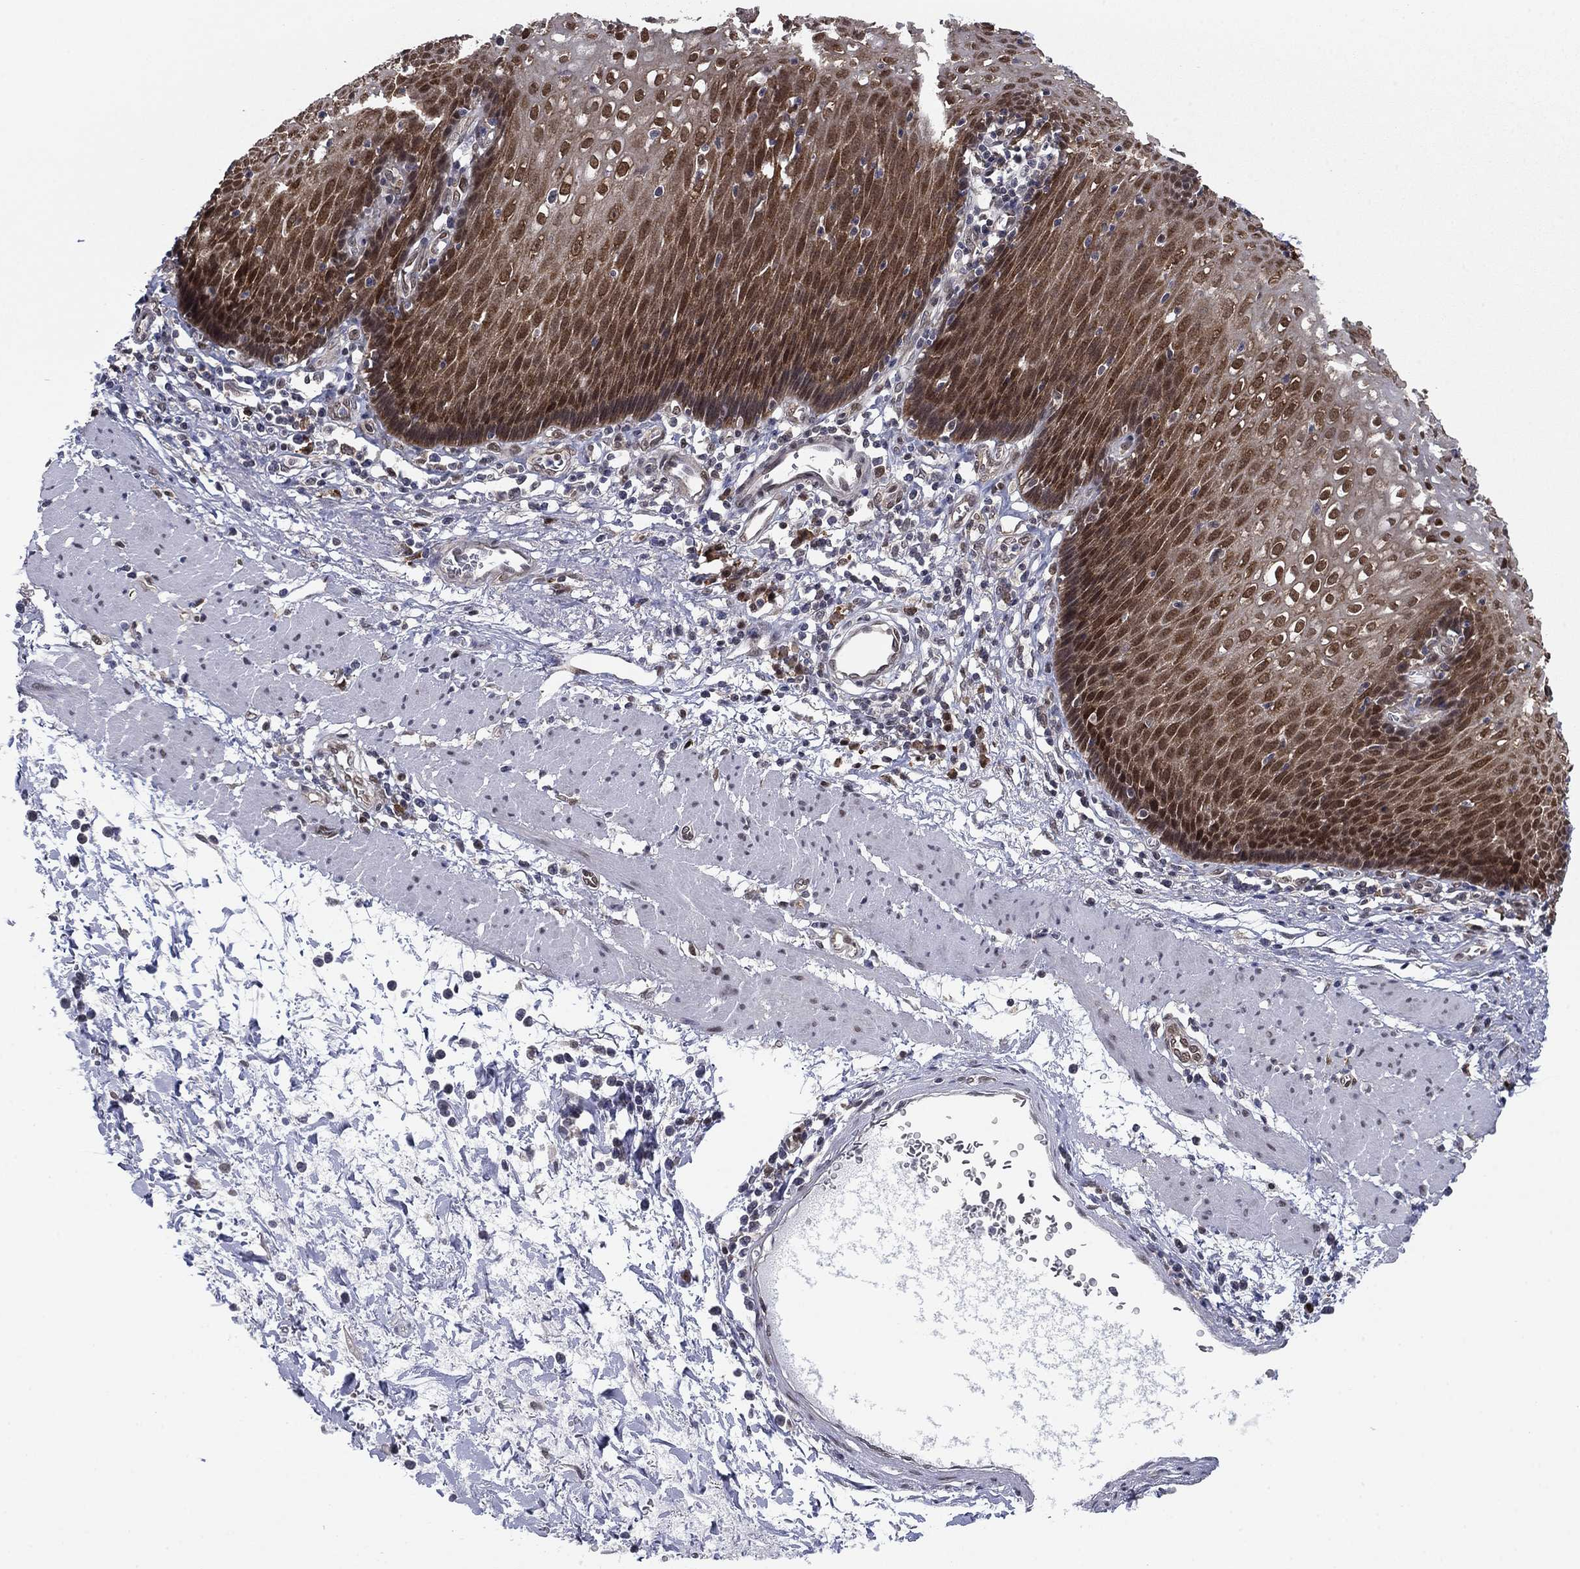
{"staining": {"intensity": "strong", "quantity": ">75%", "location": "nuclear"}, "tissue": "esophagus", "cell_type": "Squamous epithelial cells", "image_type": "normal", "snomed": [{"axis": "morphology", "description": "Normal tissue, NOS"}, {"axis": "topography", "description": "Esophagus"}], "caption": "Brown immunohistochemical staining in benign esophagus shows strong nuclear staining in approximately >75% of squamous epithelial cells. (IHC, brightfield microscopy, high magnification).", "gene": "FKBP4", "patient": {"sex": "male", "age": 57}}